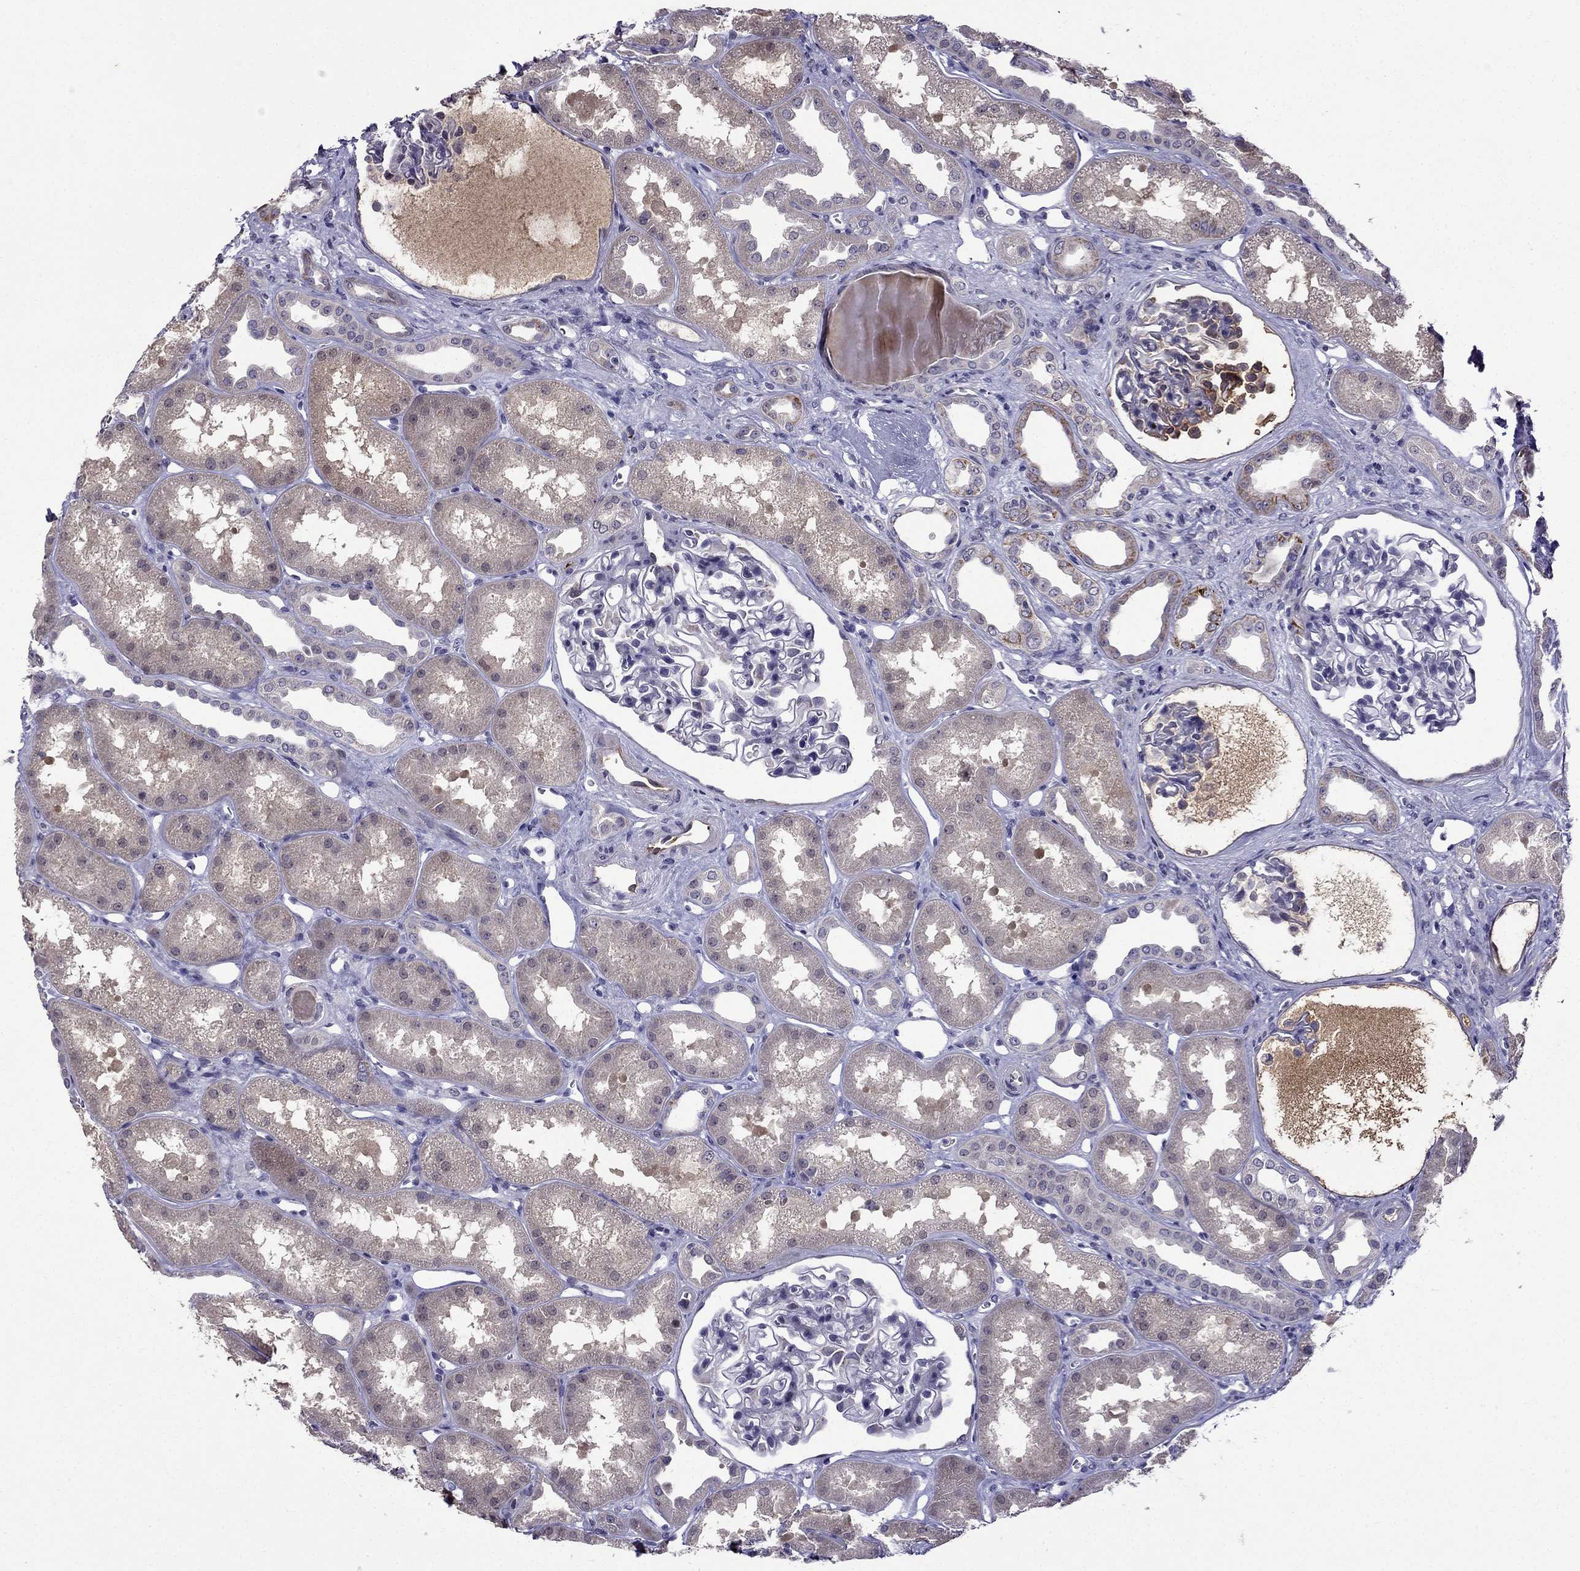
{"staining": {"intensity": "negative", "quantity": "none", "location": "none"}, "tissue": "kidney", "cell_type": "Cells in glomeruli", "image_type": "normal", "snomed": [{"axis": "morphology", "description": "Normal tissue, NOS"}, {"axis": "topography", "description": "Kidney"}], "caption": "Immunohistochemistry histopathology image of benign kidney stained for a protein (brown), which exhibits no positivity in cells in glomeruli. The staining was performed using DAB to visualize the protein expression in brown, while the nuclei were stained in blue with hematoxylin (Magnification: 20x).", "gene": "PI16", "patient": {"sex": "male", "age": 61}}